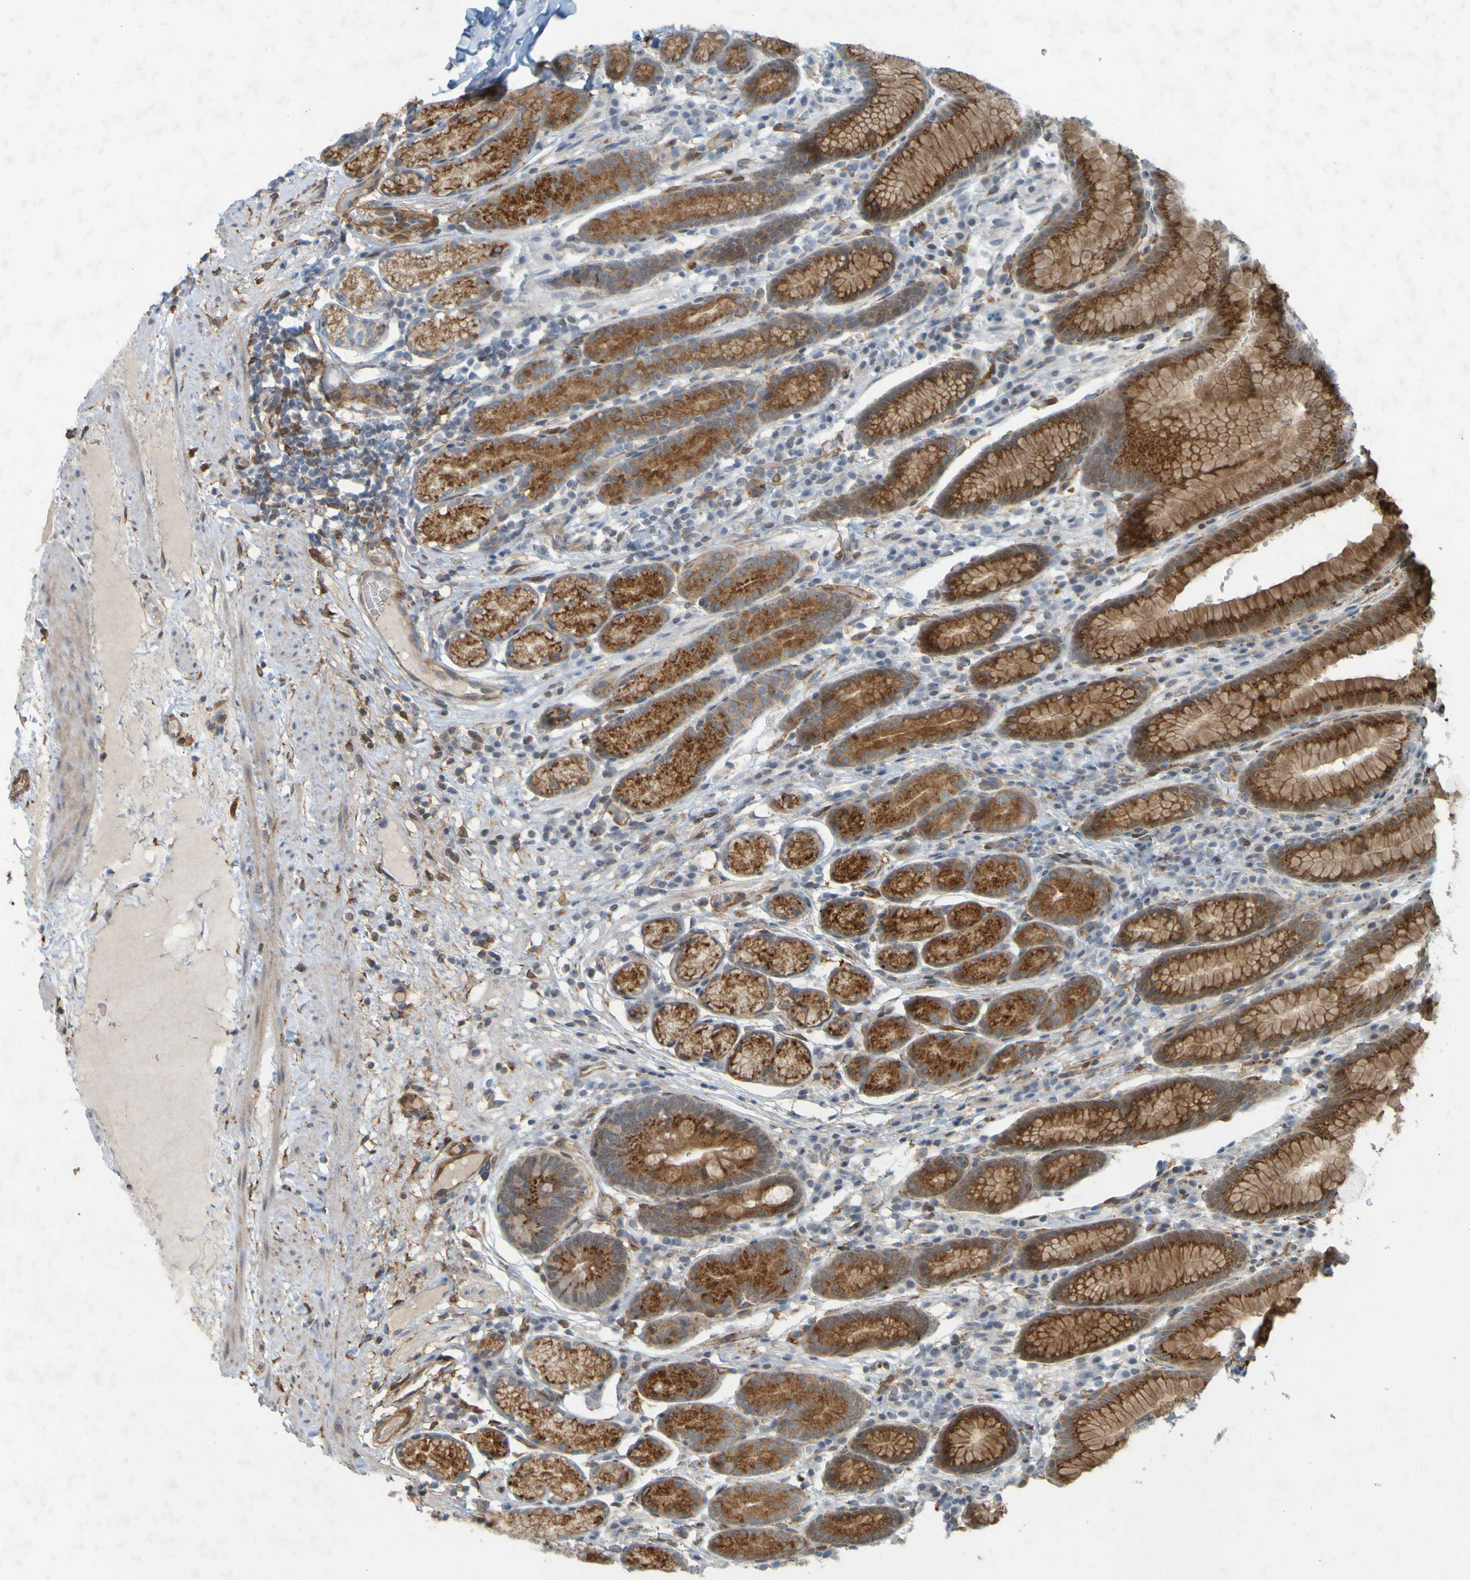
{"staining": {"intensity": "strong", "quantity": "25%-75%", "location": "cytoplasmic/membranous"}, "tissue": "stomach", "cell_type": "Glandular cells", "image_type": "normal", "snomed": [{"axis": "morphology", "description": "Normal tissue, NOS"}, {"axis": "topography", "description": "Stomach, lower"}], "caption": "A micrograph of human stomach stained for a protein reveals strong cytoplasmic/membranous brown staining in glandular cells. (DAB (3,3'-diaminobenzidine) IHC, brown staining for protein, blue staining for nuclei).", "gene": "GUCY1A1", "patient": {"sex": "male", "age": 52}}